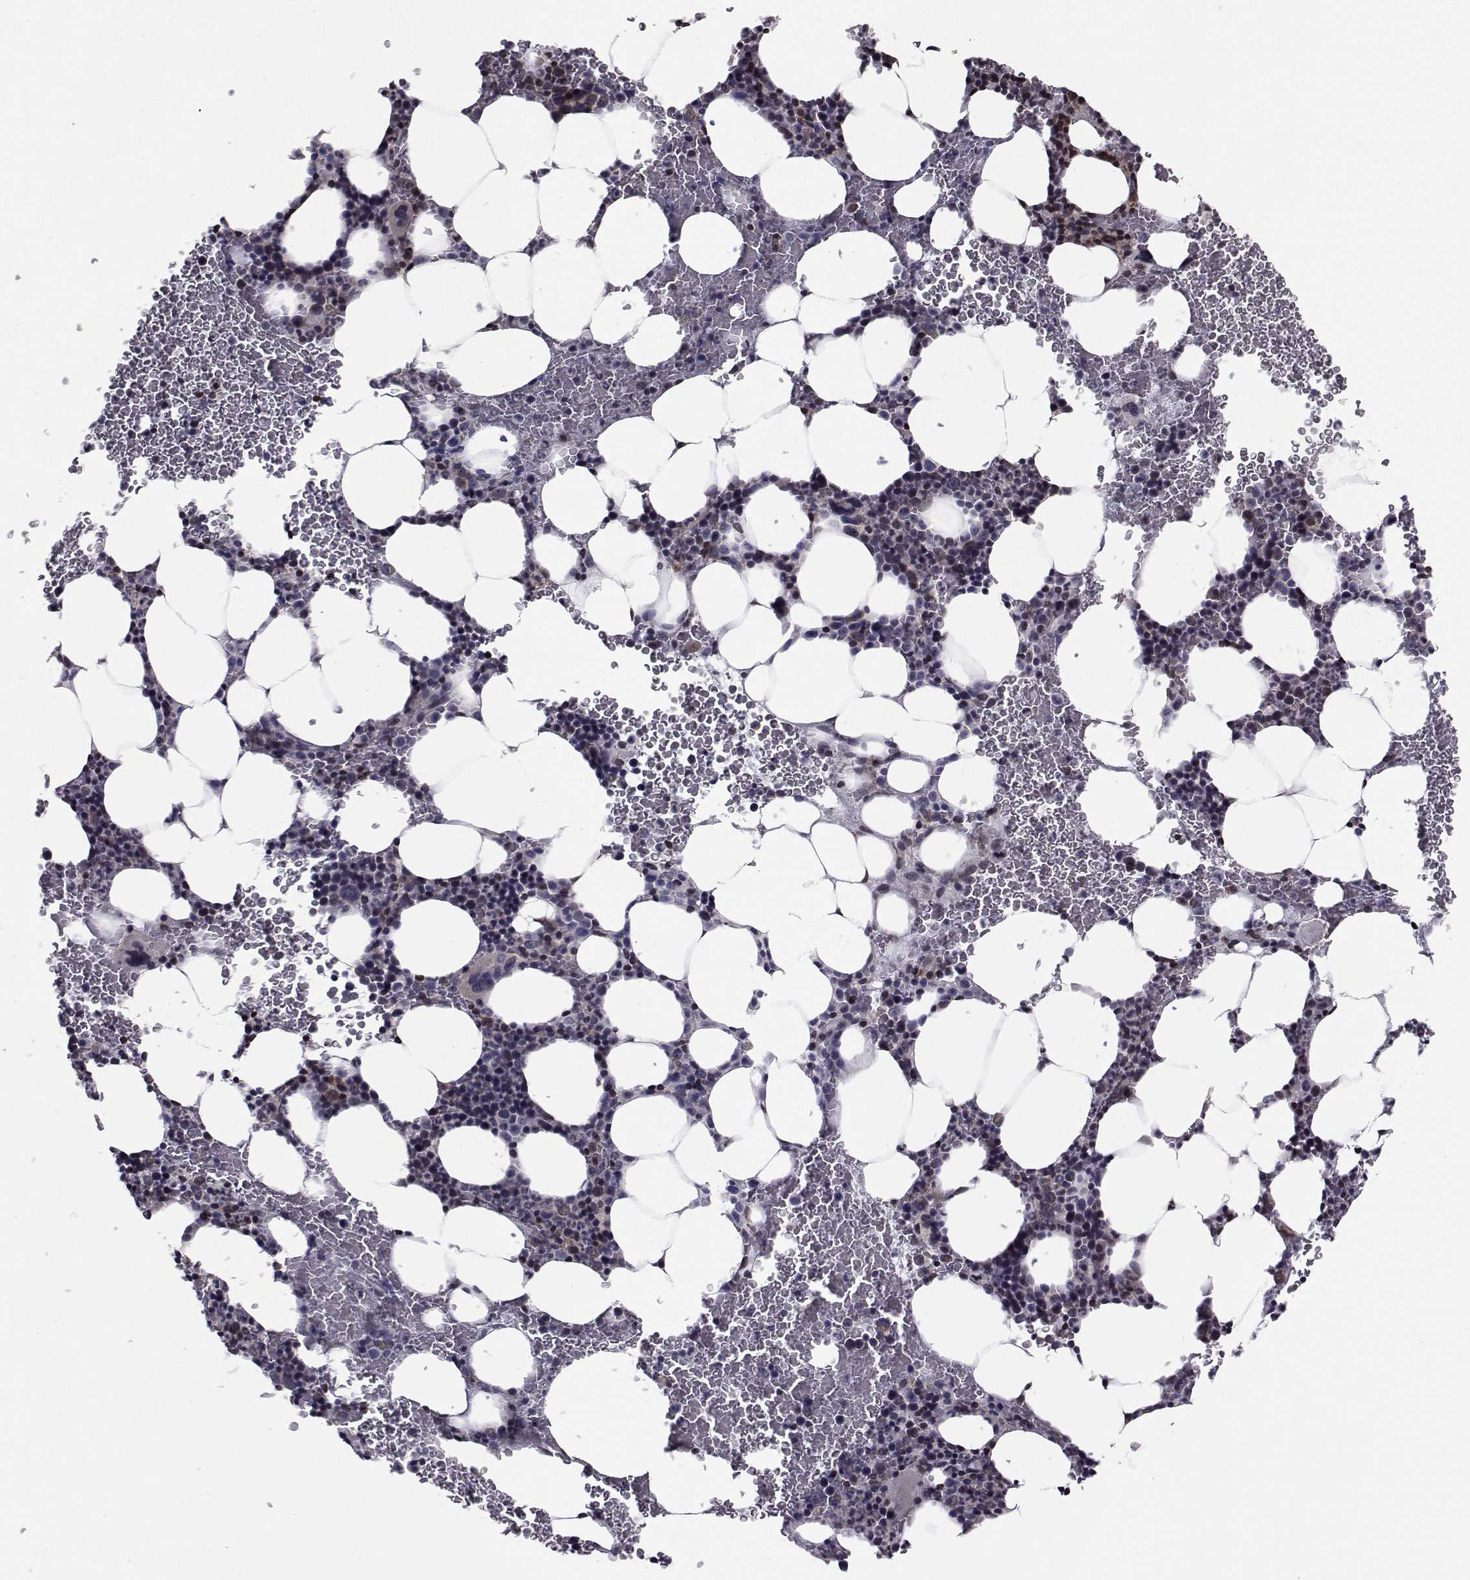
{"staining": {"intensity": "moderate", "quantity": "<25%", "location": "cytoplasmic/membranous"}, "tissue": "bone marrow", "cell_type": "Hematopoietic cells", "image_type": "normal", "snomed": [{"axis": "morphology", "description": "Normal tissue, NOS"}, {"axis": "topography", "description": "Bone marrow"}], "caption": "Bone marrow stained for a protein displays moderate cytoplasmic/membranous positivity in hematopoietic cells. (Brightfield microscopy of DAB IHC at high magnification).", "gene": "PCP4L1", "patient": {"sex": "male", "age": 64}}